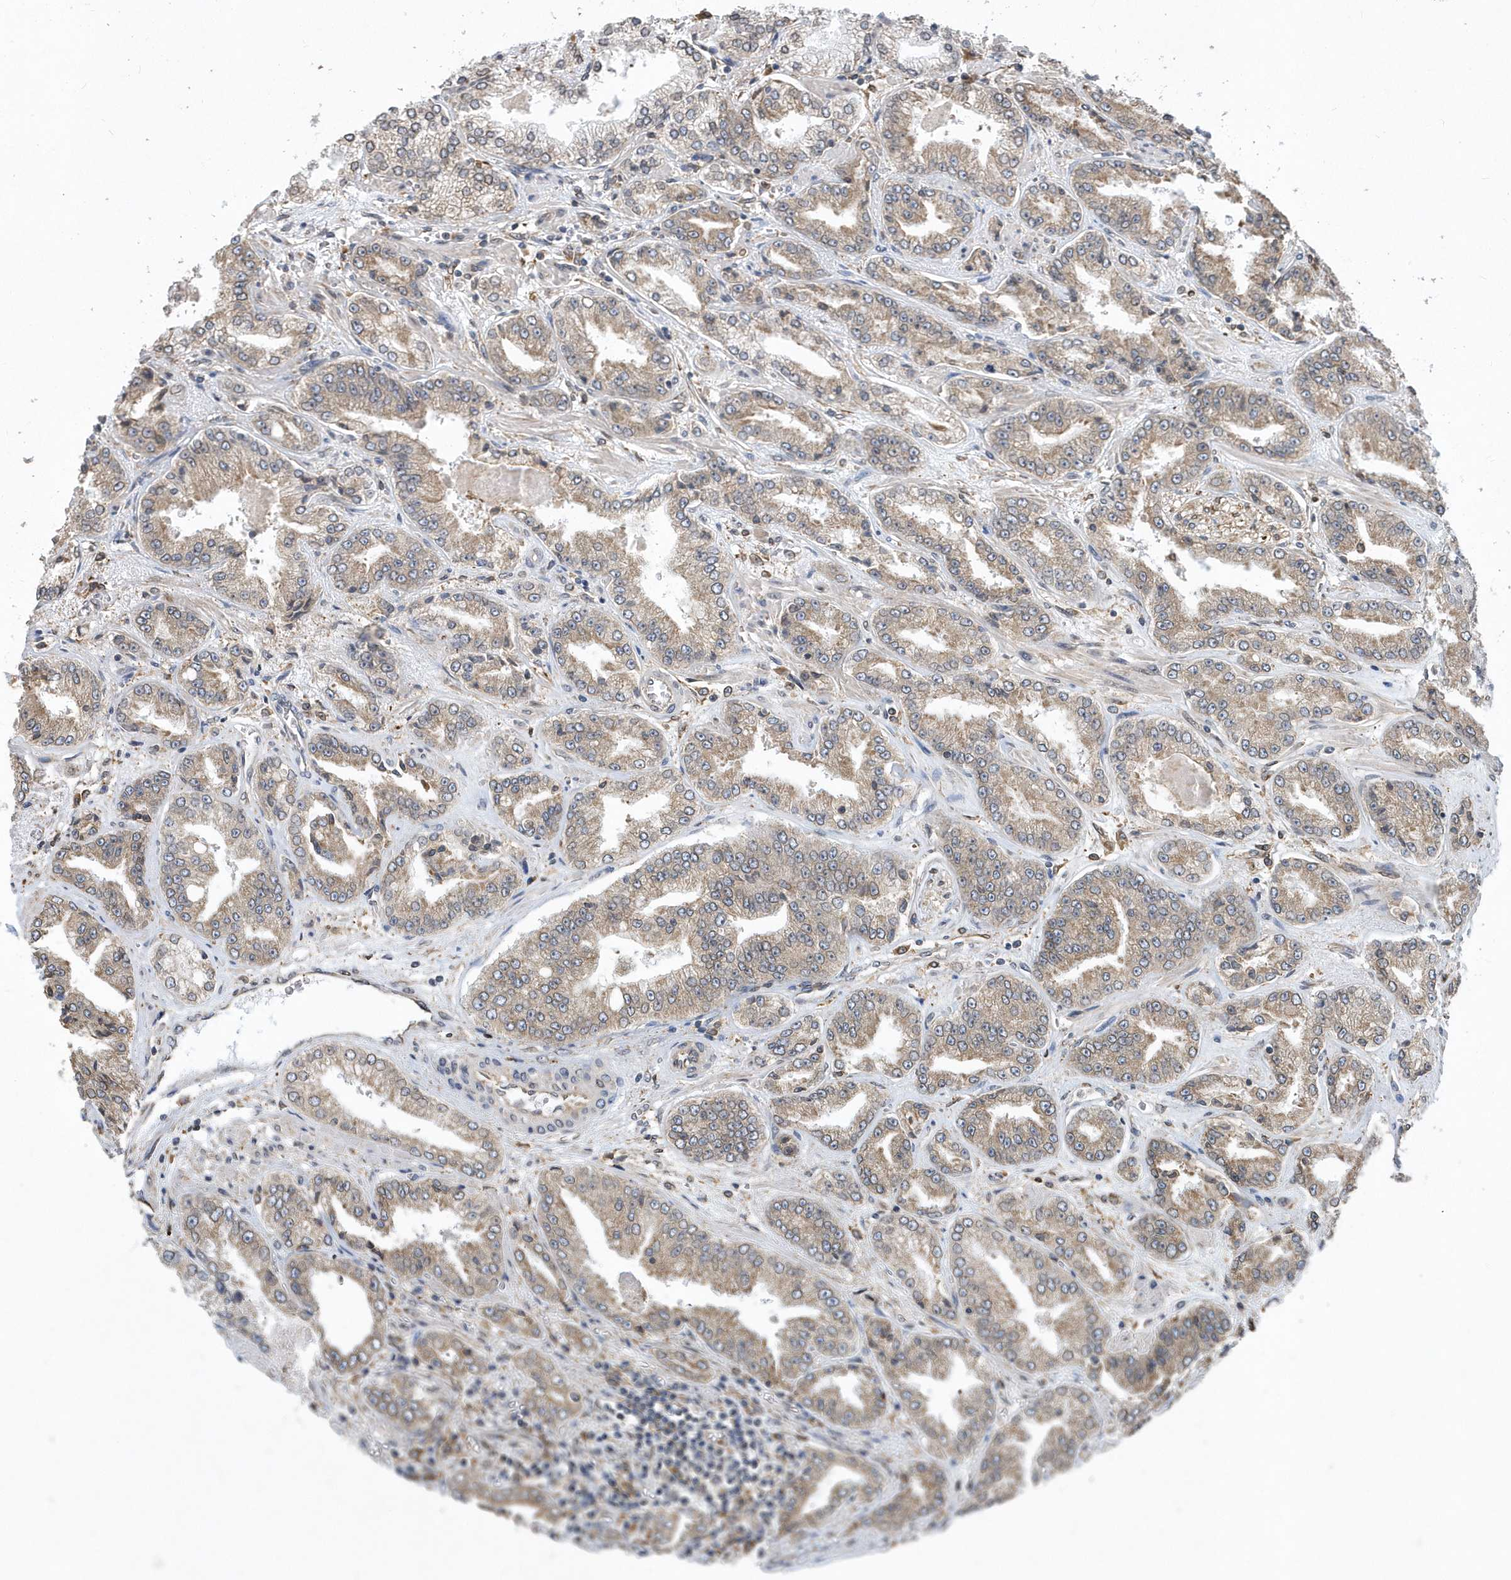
{"staining": {"intensity": "weak", "quantity": "25%-75%", "location": "cytoplasmic/membranous"}, "tissue": "prostate cancer", "cell_type": "Tumor cells", "image_type": "cancer", "snomed": [{"axis": "morphology", "description": "Adenocarcinoma, High grade"}, {"axis": "topography", "description": "Prostate"}], "caption": "Prostate high-grade adenocarcinoma stained with a protein marker displays weak staining in tumor cells.", "gene": "VAMP7", "patient": {"sex": "male", "age": 71}}